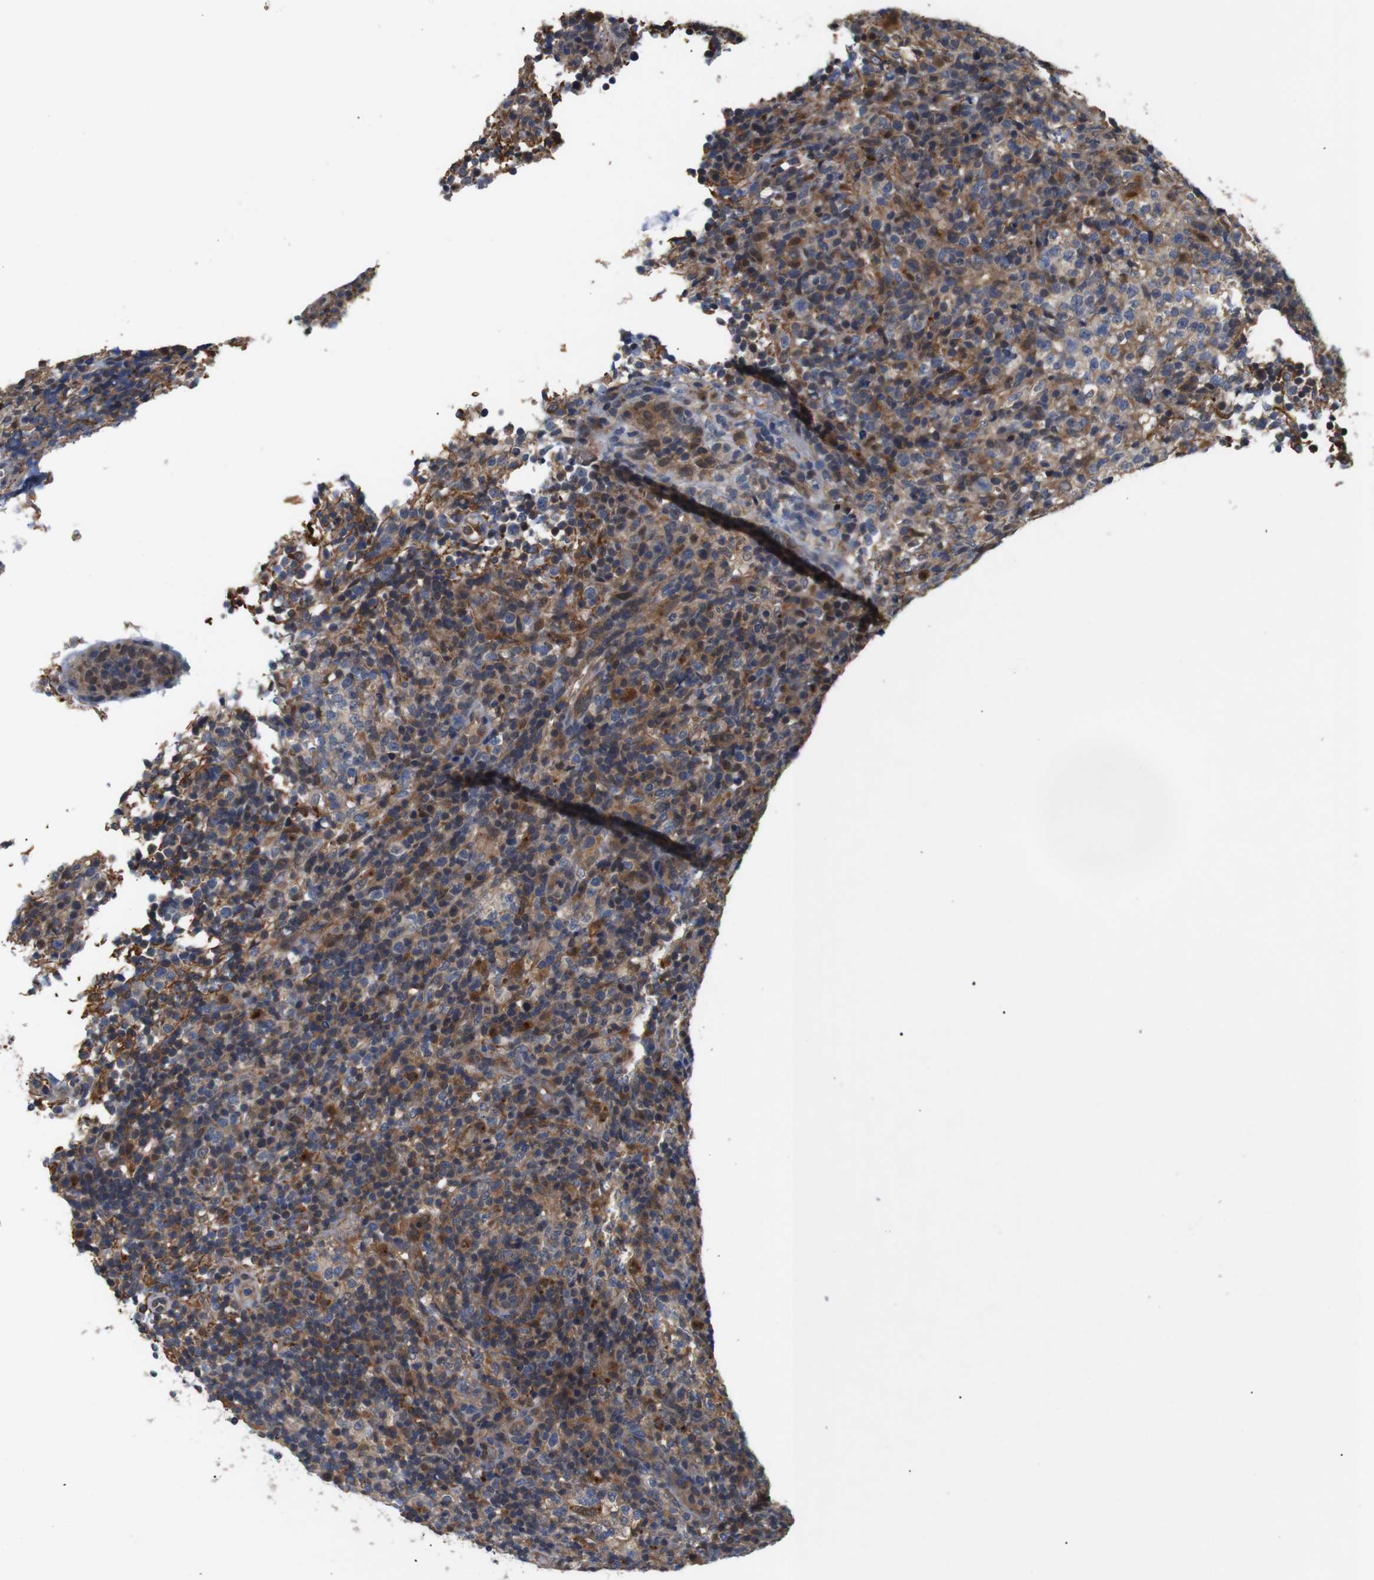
{"staining": {"intensity": "moderate", "quantity": "25%-75%", "location": "cytoplasmic/membranous,nuclear"}, "tissue": "lymphoma", "cell_type": "Tumor cells", "image_type": "cancer", "snomed": [{"axis": "morphology", "description": "Malignant lymphoma, non-Hodgkin's type, High grade"}, {"axis": "topography", "description": "Lymph node"}], "caption": "The histopathology image demonstrates immunohistochemical staining of lymphoma. There is moderate cytoplasmic/membranous and nuclear staining is appreciated in about 25%-75% of tumor cells. (DAB (3,3'-diaminobenzidine) IHC with brightfield microscopy, high magnification).", "gene": "DDR1", "patient": {"sex": "female", "age": 76}}